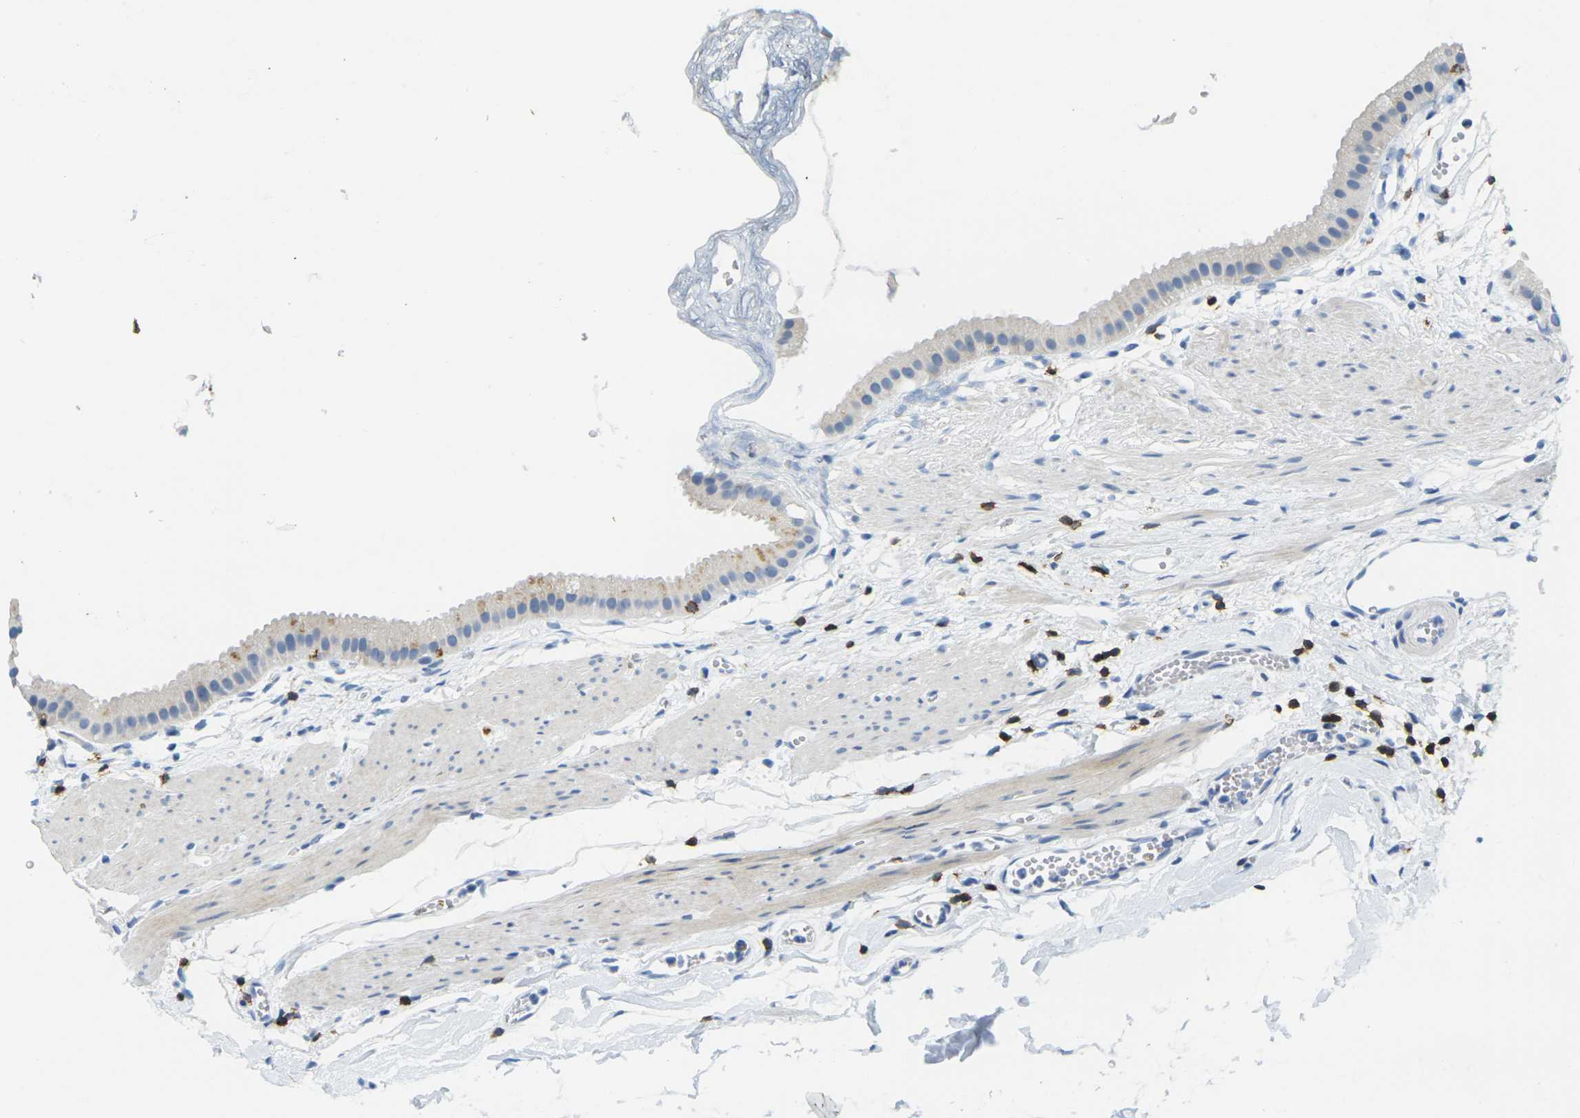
{"staining": {"intensity": "weak", "quantity": "<25%", "location": "cytoplasmic/membranous"}, "tissue": "gallbladder", "cell_type": "Glandular cells", "image_type": "normal", "snomed": [{"axis": "morphology", "description": "Normal tissue, NOS"}, {"axis": "topography", "description": "Gallbladder"}], "caption": "IHC of benign gallbladder exhibits no positivity in glandular cells. (Brightfield microscopy of DAB immunohistochemistry at high magnification).", "gene": "CD3D", "patient": {"sex": "female", "age": 64}}